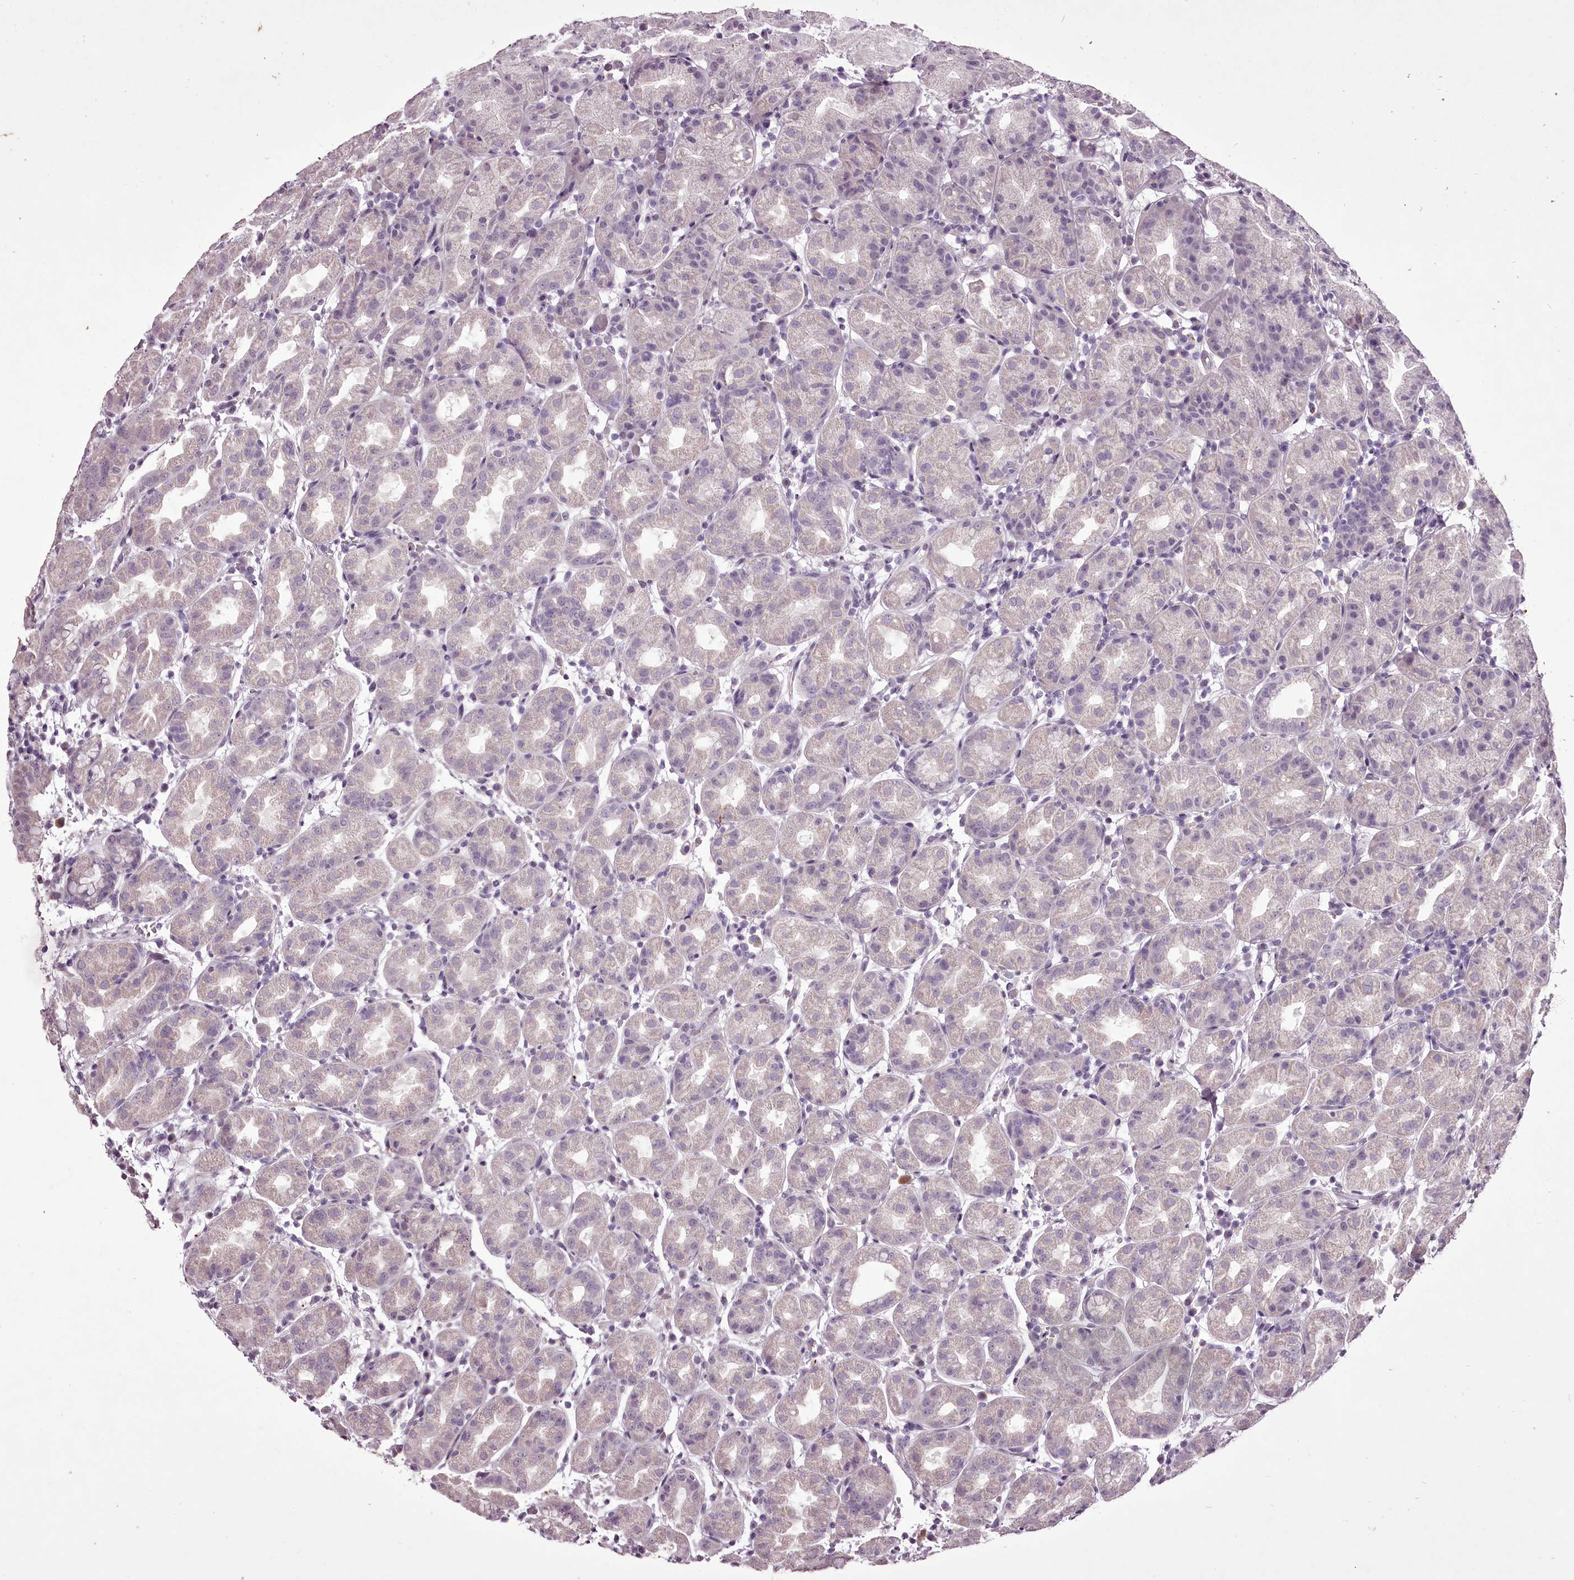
{"staining": {"intensity": "negative", "quantity": "none", "location": "none"}, "tissue": "stomach", "cell_type": "Glandular cells", "image_type": "normal", "snomed": [{"axis": "morphology", "description": "Normal tissue, NOS"}, {"axis": "topography", "description": "Stomach"}], "caption": "The histopathology image exhibits no significant expression in glandular cells of stomach.", "gene": "C1orf56", "patient": {"sex": "female", "age": 79}}